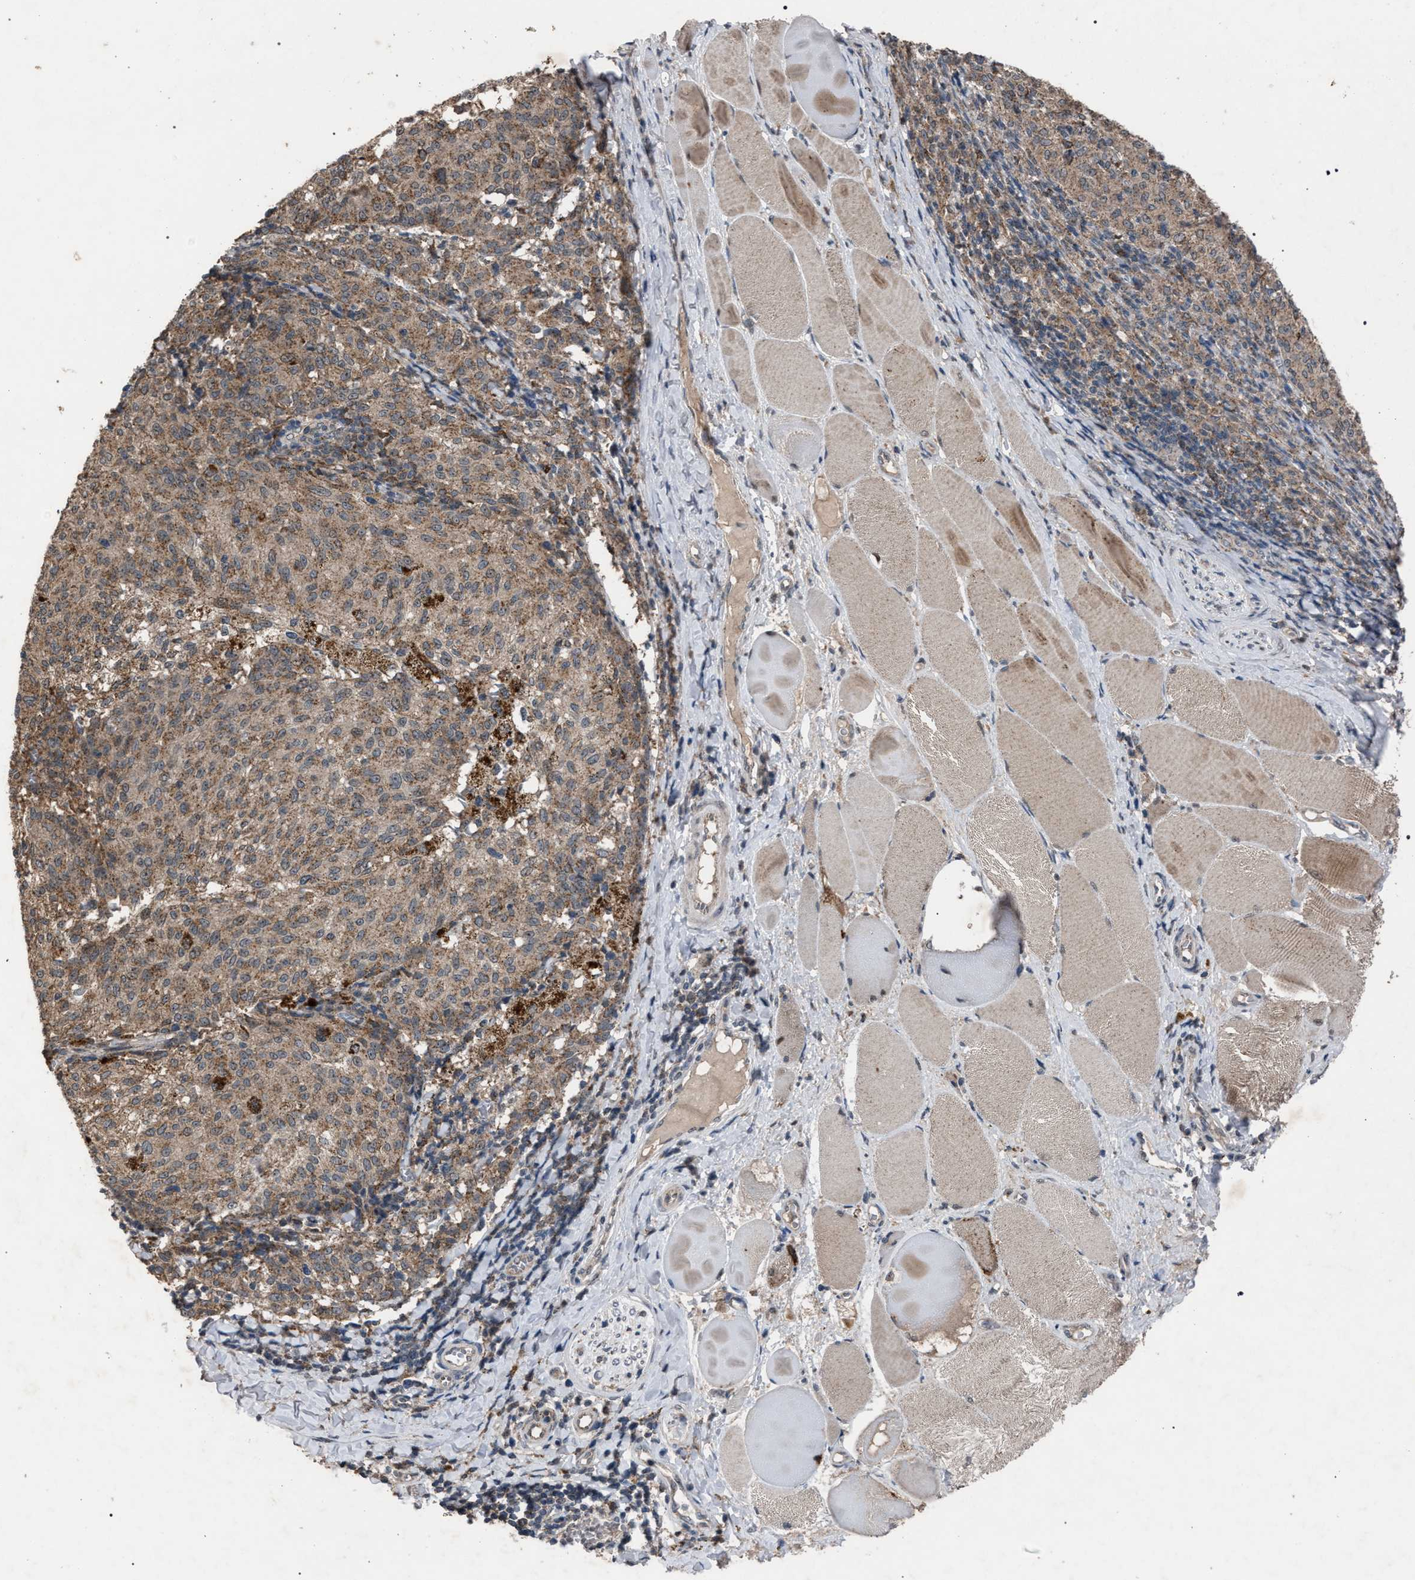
{"staining": {"intensity": "weak", "quantity": ">75%", "location": "cytoplasmic/membranous"}, "tissue": "melanoma", "cell_type": "Tumor cells", "image_type": "cancer", "snomed": [{"axis": "morphology", "description": "Malignant melanoma, NOS"}, {"axis": "topography", "description": "Skin"}], "caption": "Immunohistochemistry (IHC) micrograph of human malignant melanoma stained for a protein (brown), which demonstrates low levels of weak cytoplasmic/membranous expression in approximately >75% of tumor cells.", "gene": "HSD17B4", "patient": {"sex": "female", "age": 72}}